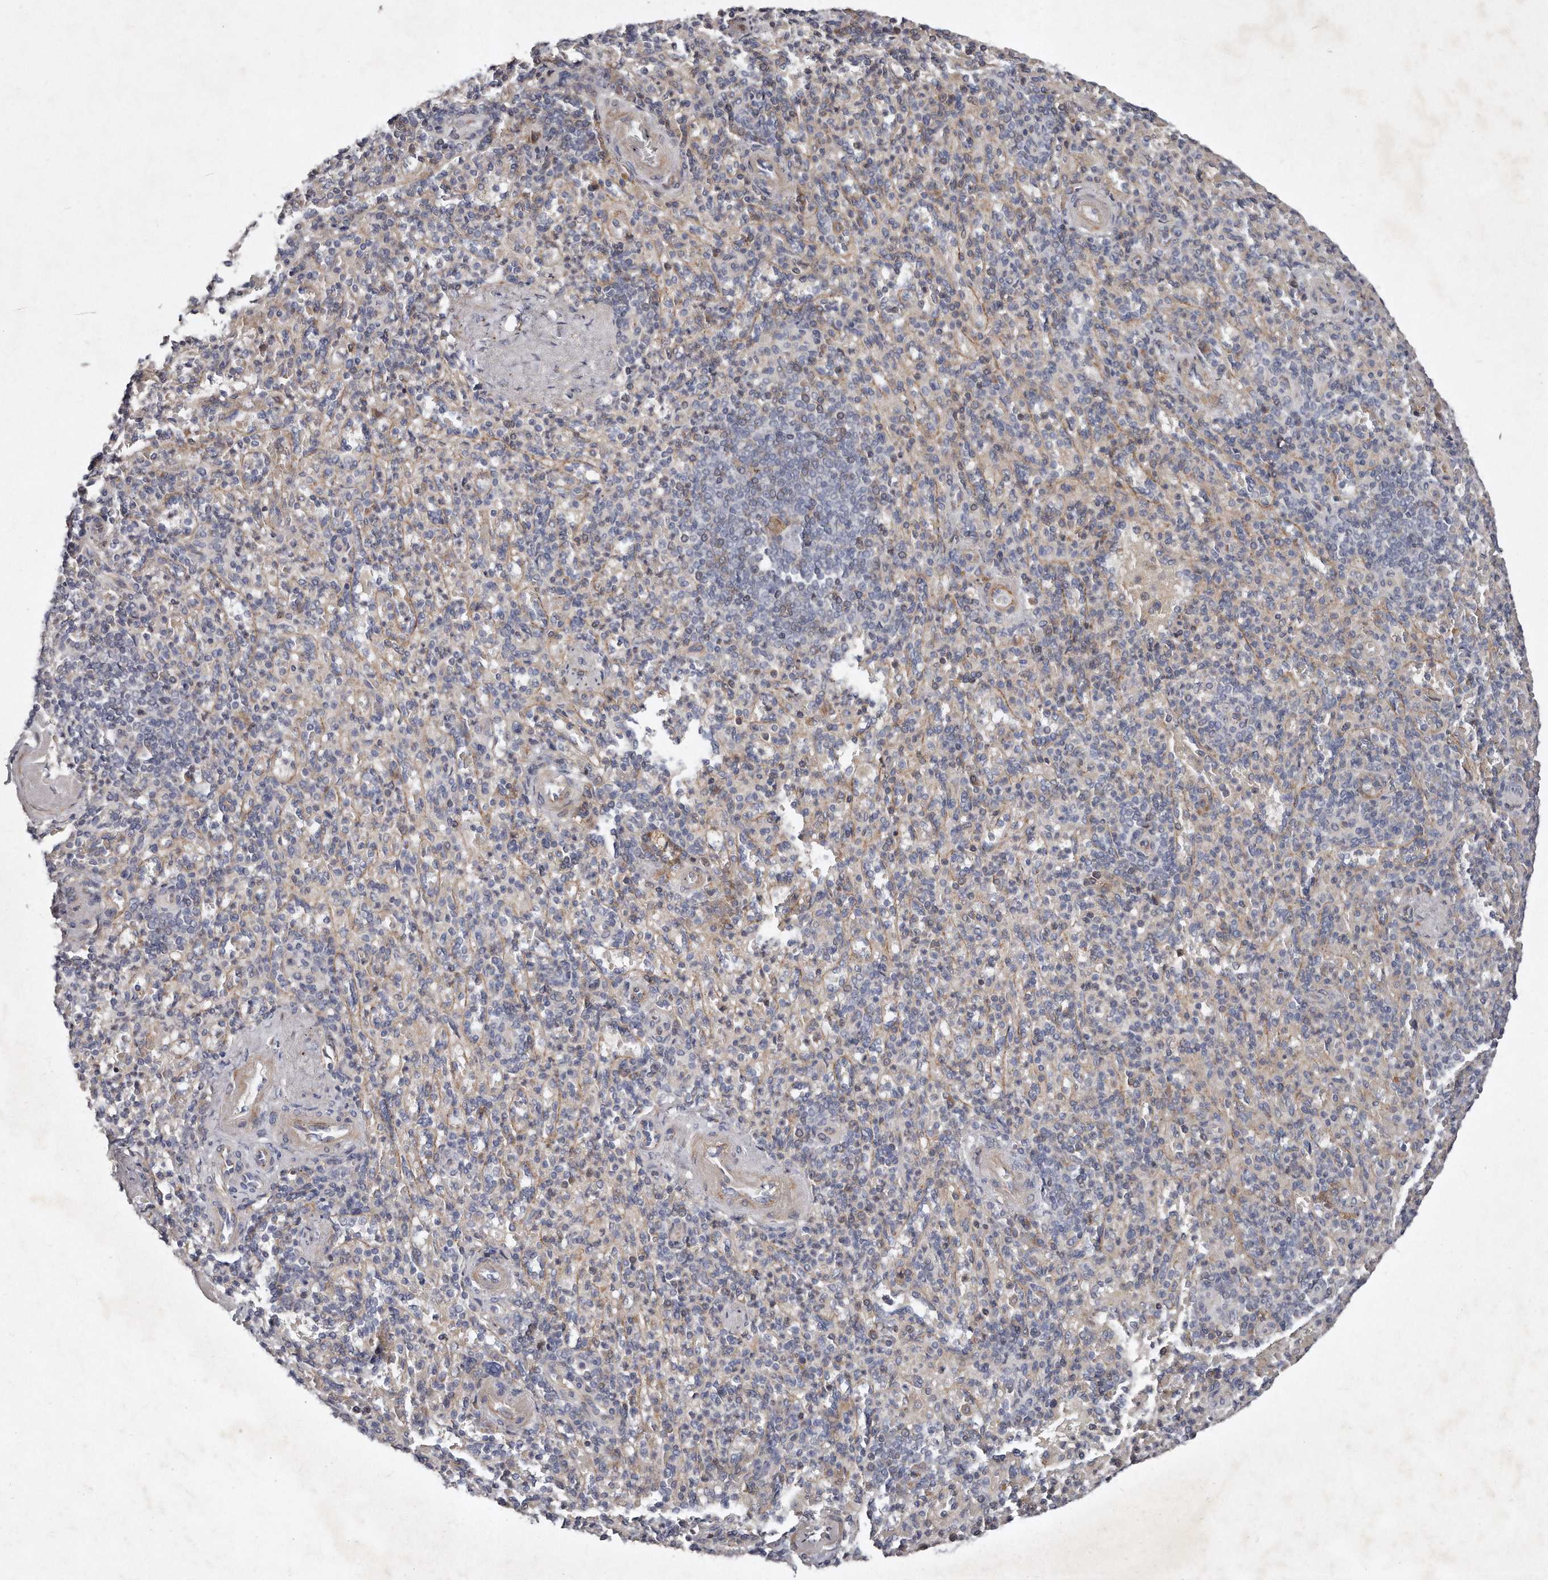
{"staining": {"intensity": "weak", "quantity": "<25%", "location": "cytoplasmic/membranous"}, "tissue": "spleen", "cell_type": "Cells in red pulp", "image_type": "normal", "snomed": [{"axis": "morphology", "description": "Normal tissue, NOS"}, {"axis": "topography", "description": "Spleen"}], "caption": "This is a photomicrograph of IHC staining of normal spleen, which shows no staining in cells in red pulp. The staining is performed using DAB brown chromogen with nuclei counter-stained in using hematoxylin.", "gene": "TECR", "patient": {"sex": "female", "age": 74}}